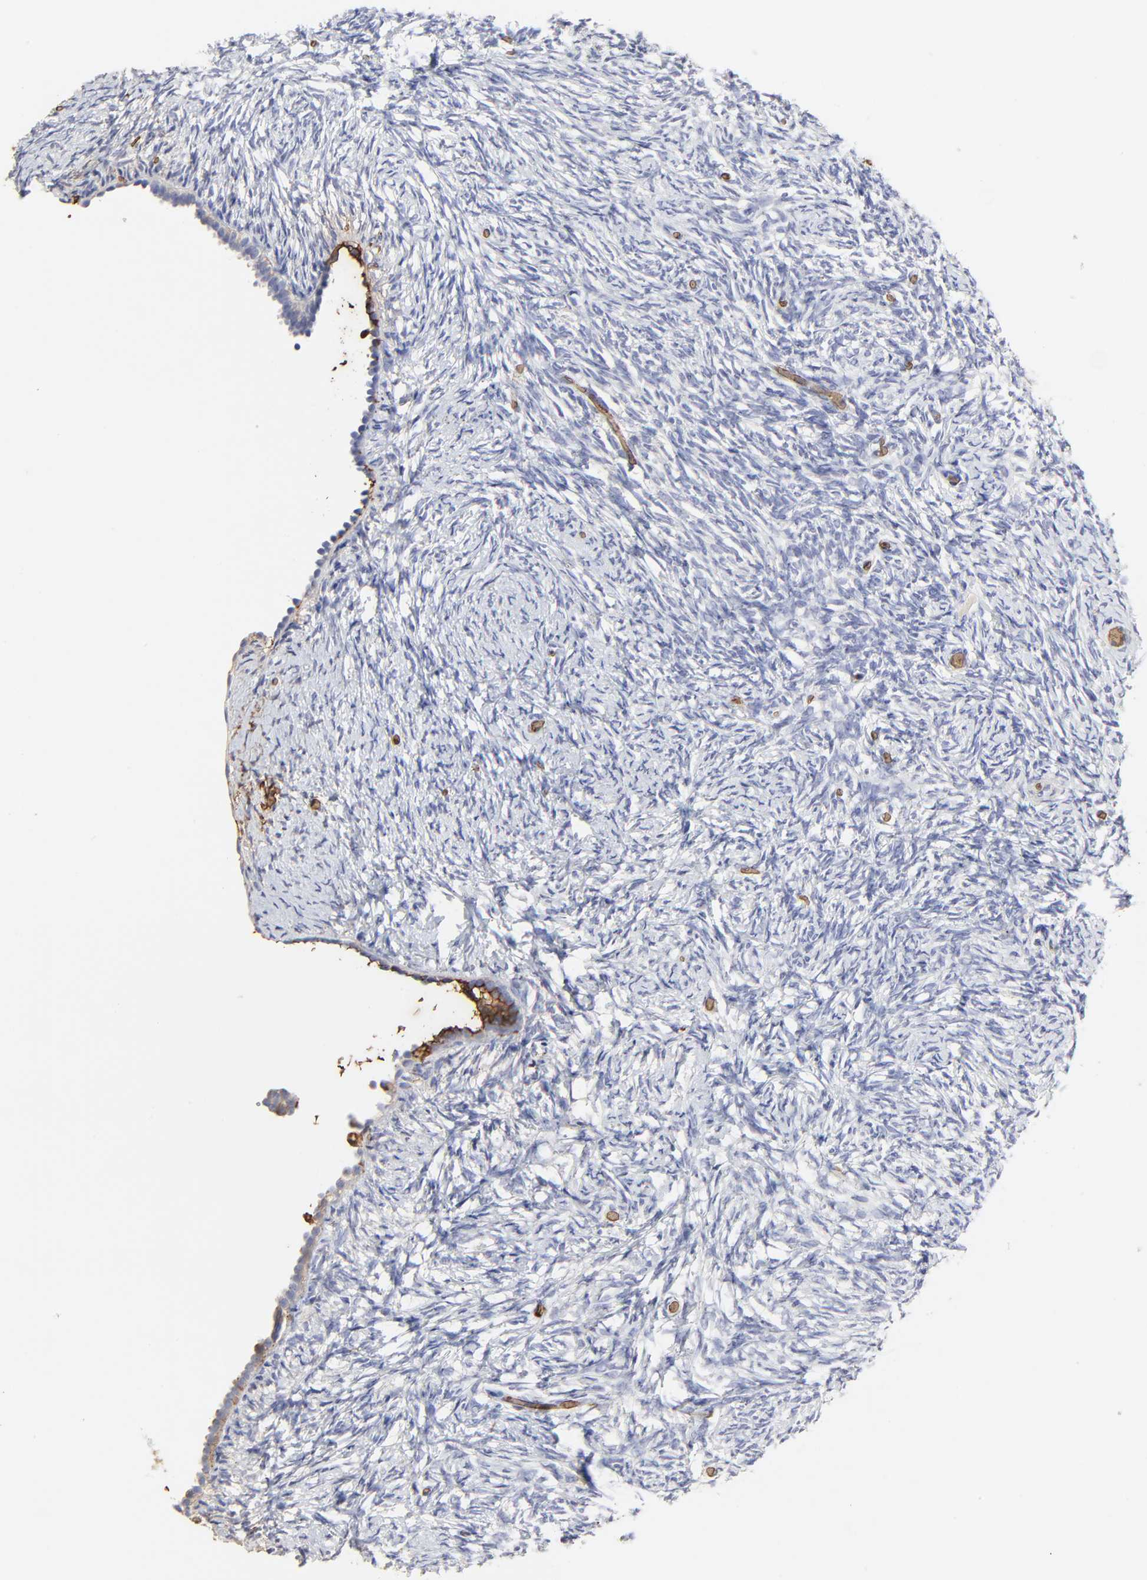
{"staining": {"intensity": "negative", "quantity": "none", "location": "none"}, "tissue": "ovary", "cell_type": "Ovarian stroma cells", "image_type": "normal", "snomed": [{"axis": "morphology", "description": "Normal tissue, NOS"}, {"axis": "topography", "description": "Ovary"}], "caption": "There is no significant positivity in ovarian stroma cells of ovary. (DAB immunohistochemistry (IHC), high magnification).", "gene": "PAG1", "patient": {"sex": "female", "age": 60}}